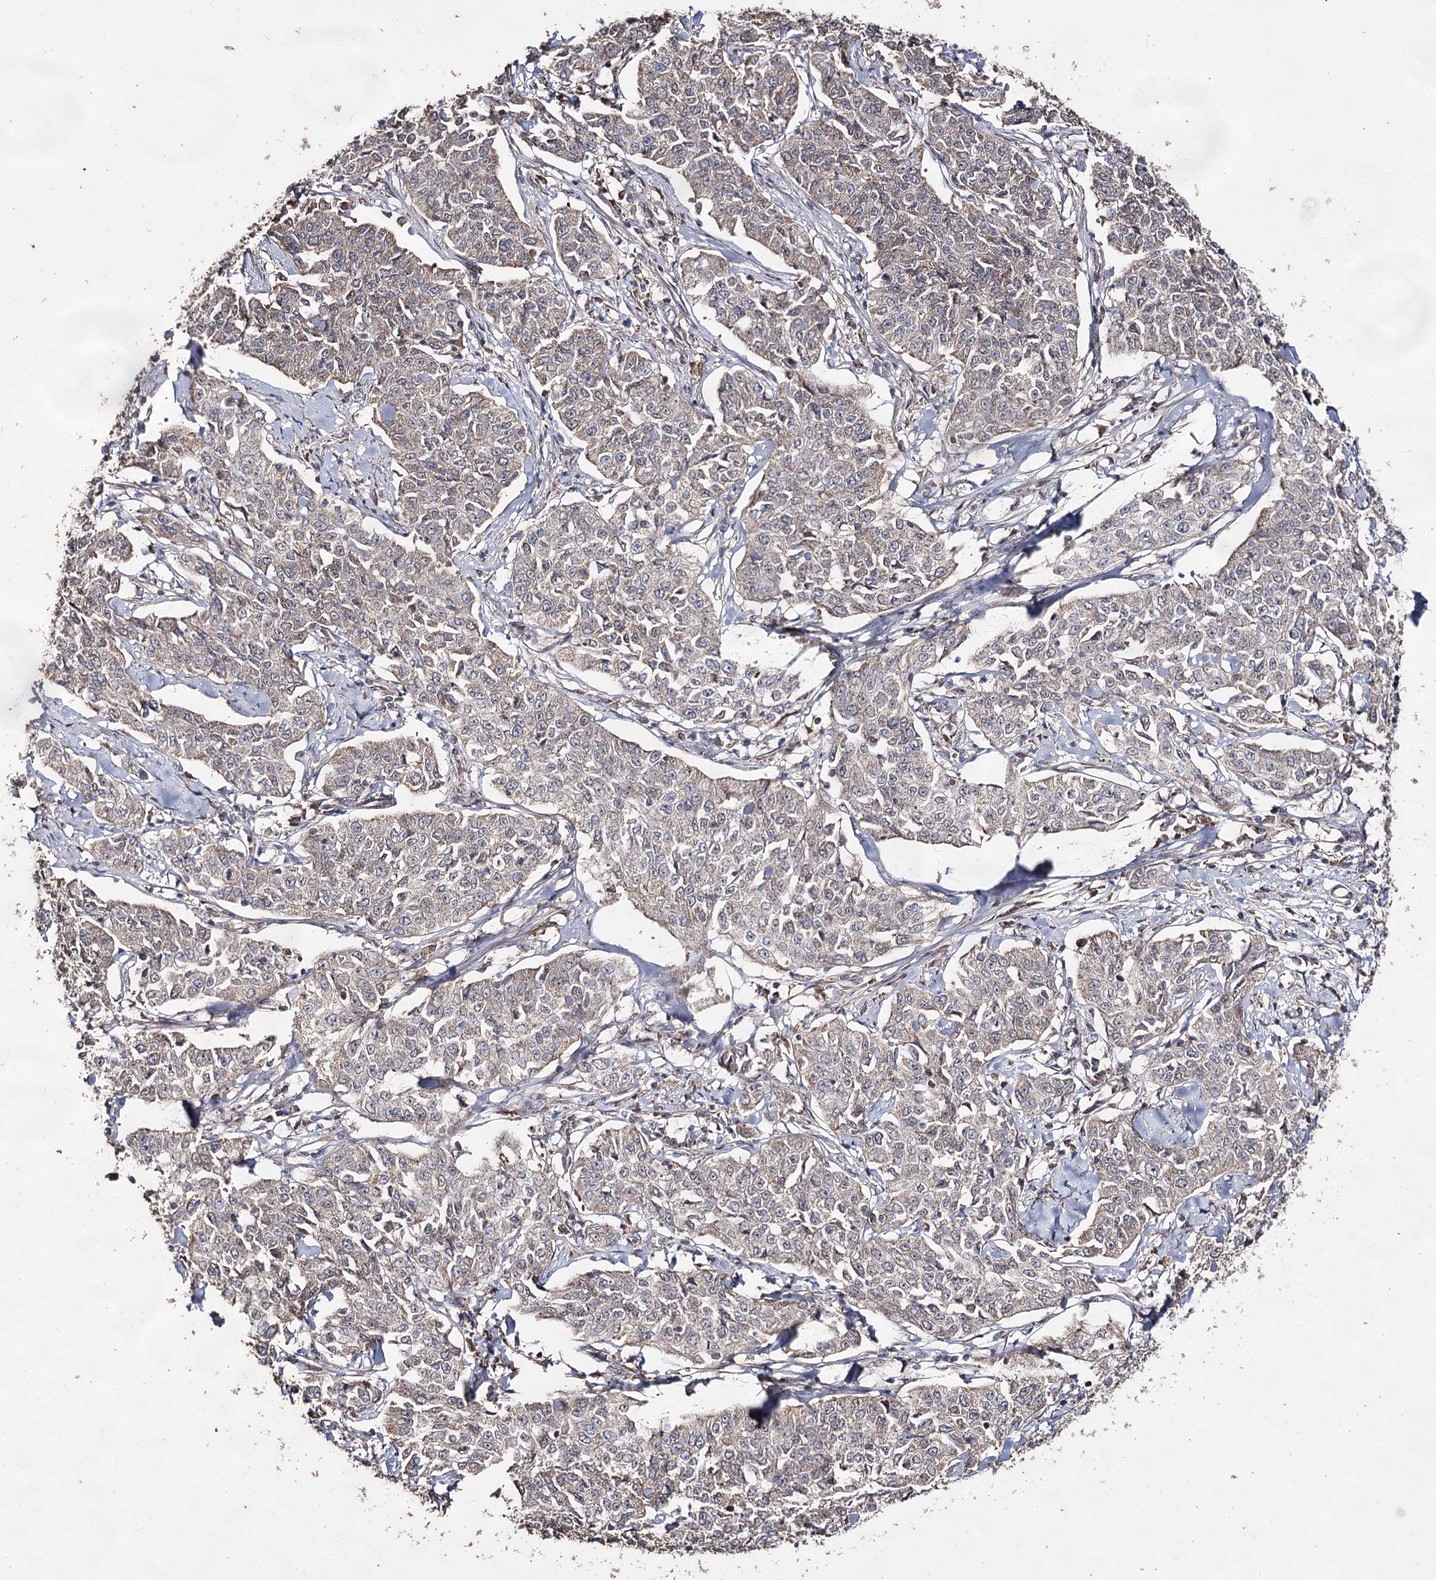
{"staining": {"intensity": "weak", "quantity": ">75%", "location": "cytoplasmic/membranous"}, "tissue": "cervical cancer", "cell_type": "Tumor cells", "image_type": "cancer", "snomed": [{"axis": "morphology", "description": "Squamous cell carcinoma, NOS"}, {"axis": "topography", "description": "Cervix"}], "caption": "A high-resolution micrograph shows IHC staining of cervical cancer, which reveals weak cytoplasmic/membranous positivity in about >75% of tumor cells. The staining was performed using DAB (3,3'-diaminobenzidine) to visualize the protein expression in brown, while the nuclei were stained in blue with hematoxylin (Magnification: 20x).", "gene": "ACTR6", "patient": {"sex": "female", "age": 35}}